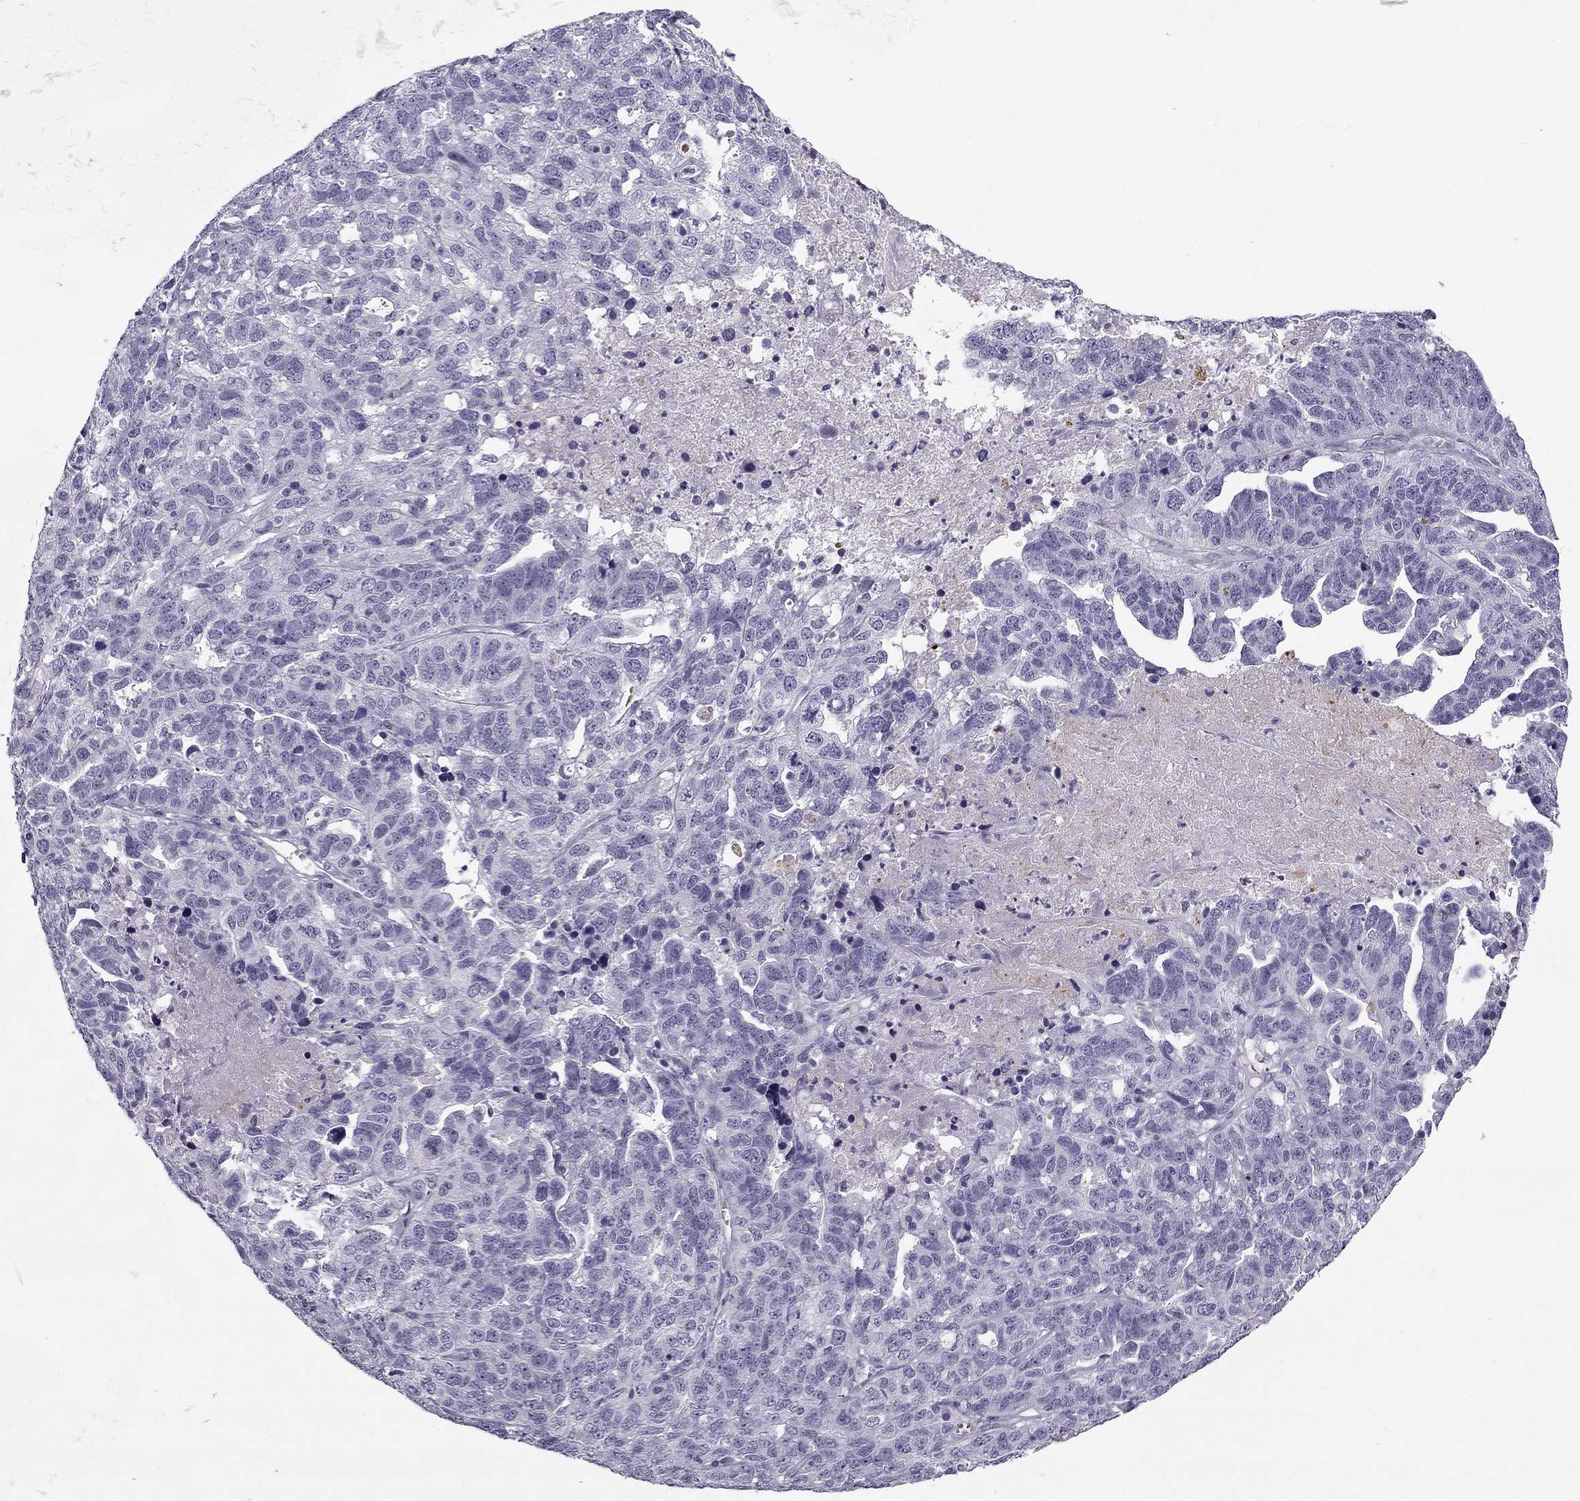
{"staining": {"intensity": "negative", "quantity": "none", "location": "none"}, "tissue": "ovarian cancer", "cell_type": "Tumor cells", "image_type": "cancer", "snomed": [{"axis": "morphology", "description": "Cystadenocarcinoma, serous, NOS"}, {"axis": "topography", "description": "Ovary"}], "caption": "Tumor cells are negative for protein expression in human ovarian cancer.", "gene": "MC5R", "patient": {"sex": "female", "age": 71}}